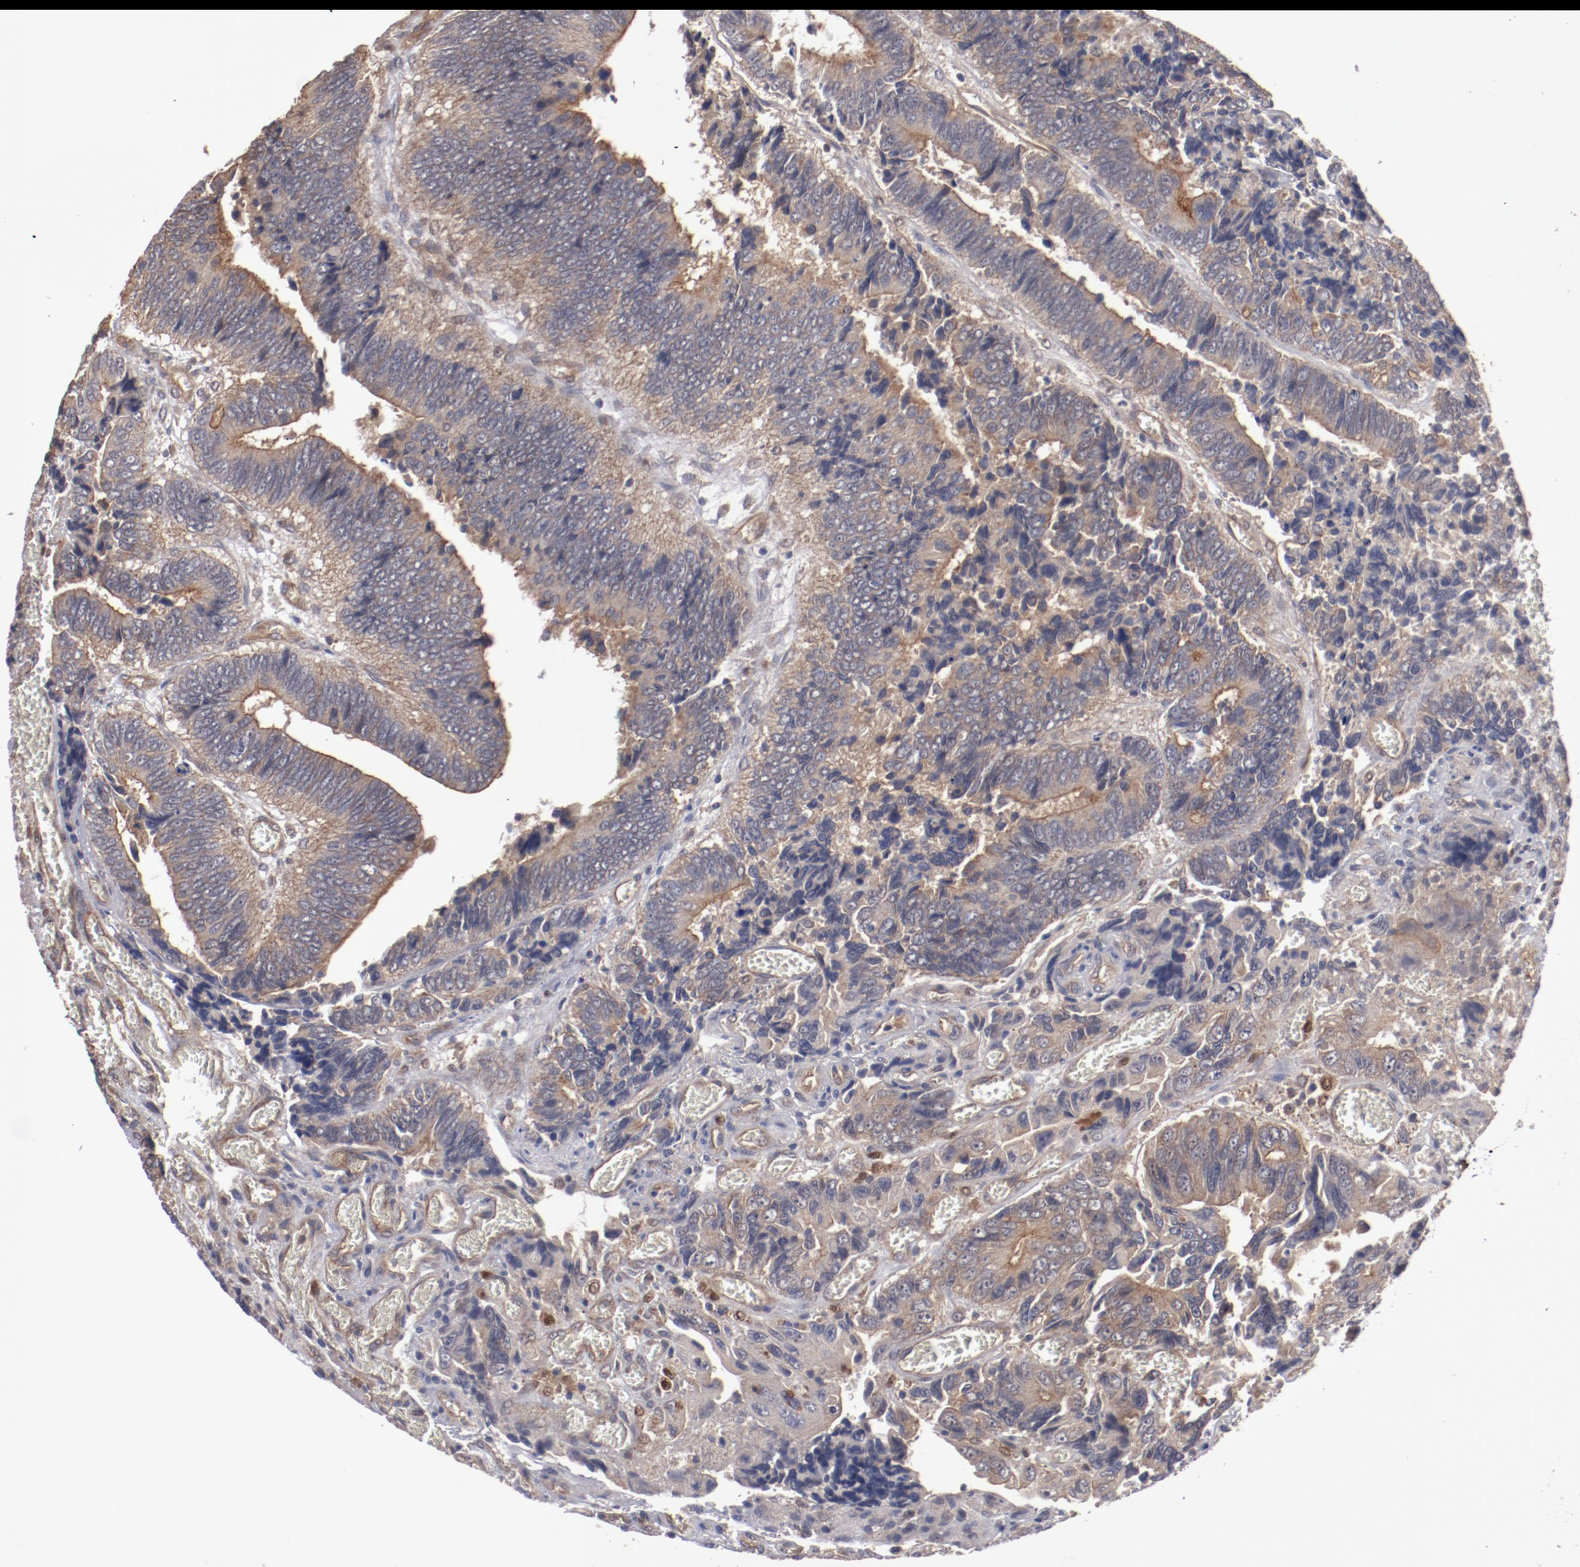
{"staining": {"intensity": "moderate", "quantity": ">75%", "location": "cytoplasmic/membranous"}, "tissue": "colorectal cancer", "cell_type": "Tumor cells", "image_type": "cancer", "snomed": [{"axis": "morphology", "description": "Adenocarcinoma, NOS"}, {"axis": "topography", "description": "Colon"}], "caption": "Immunohistochemical staining of adenocarcinoma (colorectal) demonstrates medium levels of moderate cytoplasmic/membranous protein staining in about >75% of tumor cells.", "gene": "DNAAF2", "patient": {"sex": "male", "age": 72}}